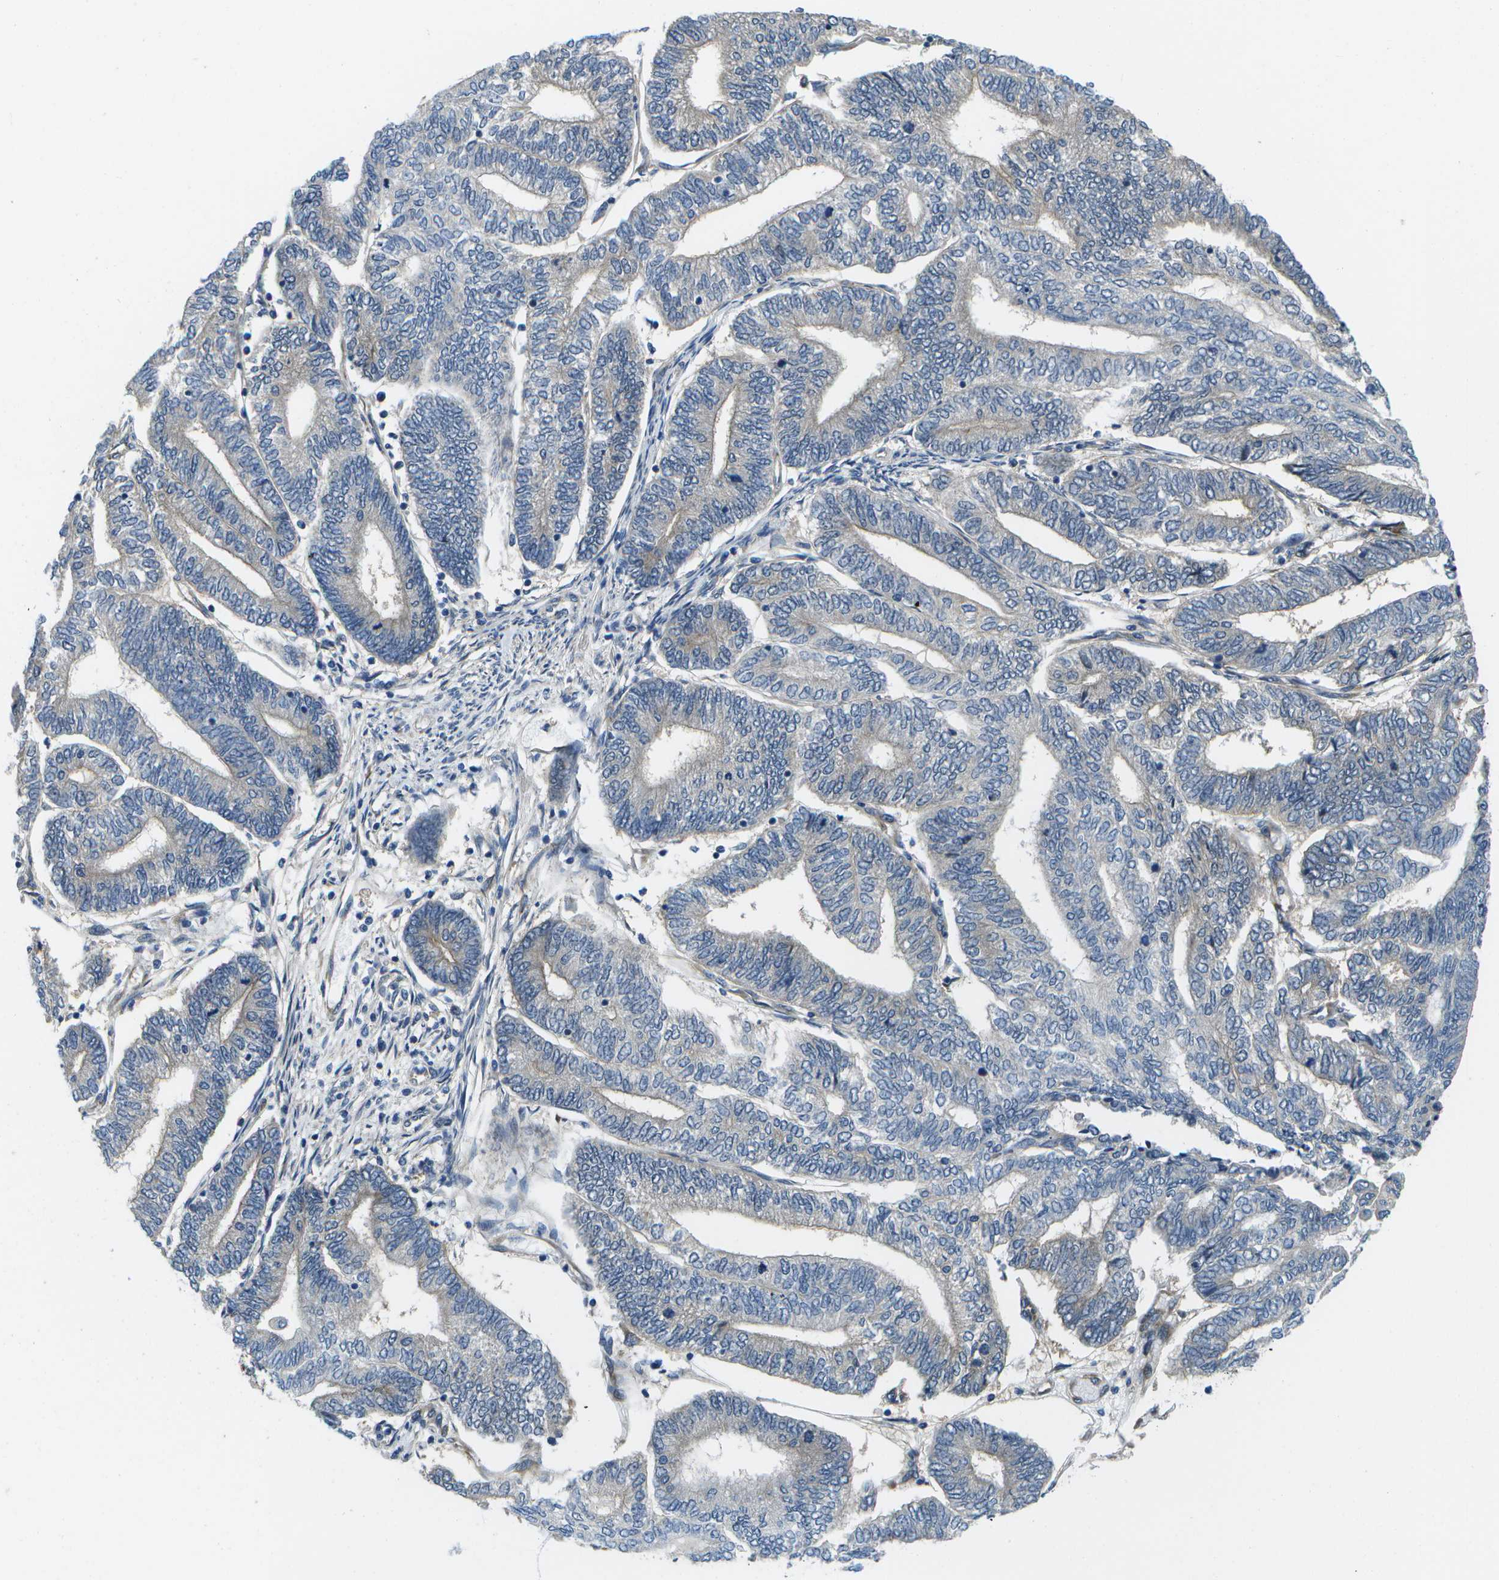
{"staining": {"intensity": "negative", "quantity": "none", "location": "none"}, "tissue": "endometrial cancer", "cell_type": "Tumor cells", "image_type": "cancer", "snomed": [{"axis": "morphology", "description": "Adenocarcinoma, NOS"}, {"axis": "topography", "description": "Uterus"}, {"axis": "topography", "description": "Endometrium"}], "caption": "This micrograph is of endometrial adenocarcinoma stained with IHC to label a protein in brown with the nuclei are counter-stained blue. There is no expression in tumor cells.", "gene": "P3H1", "patient": {"sex": "female", "age": 70}}